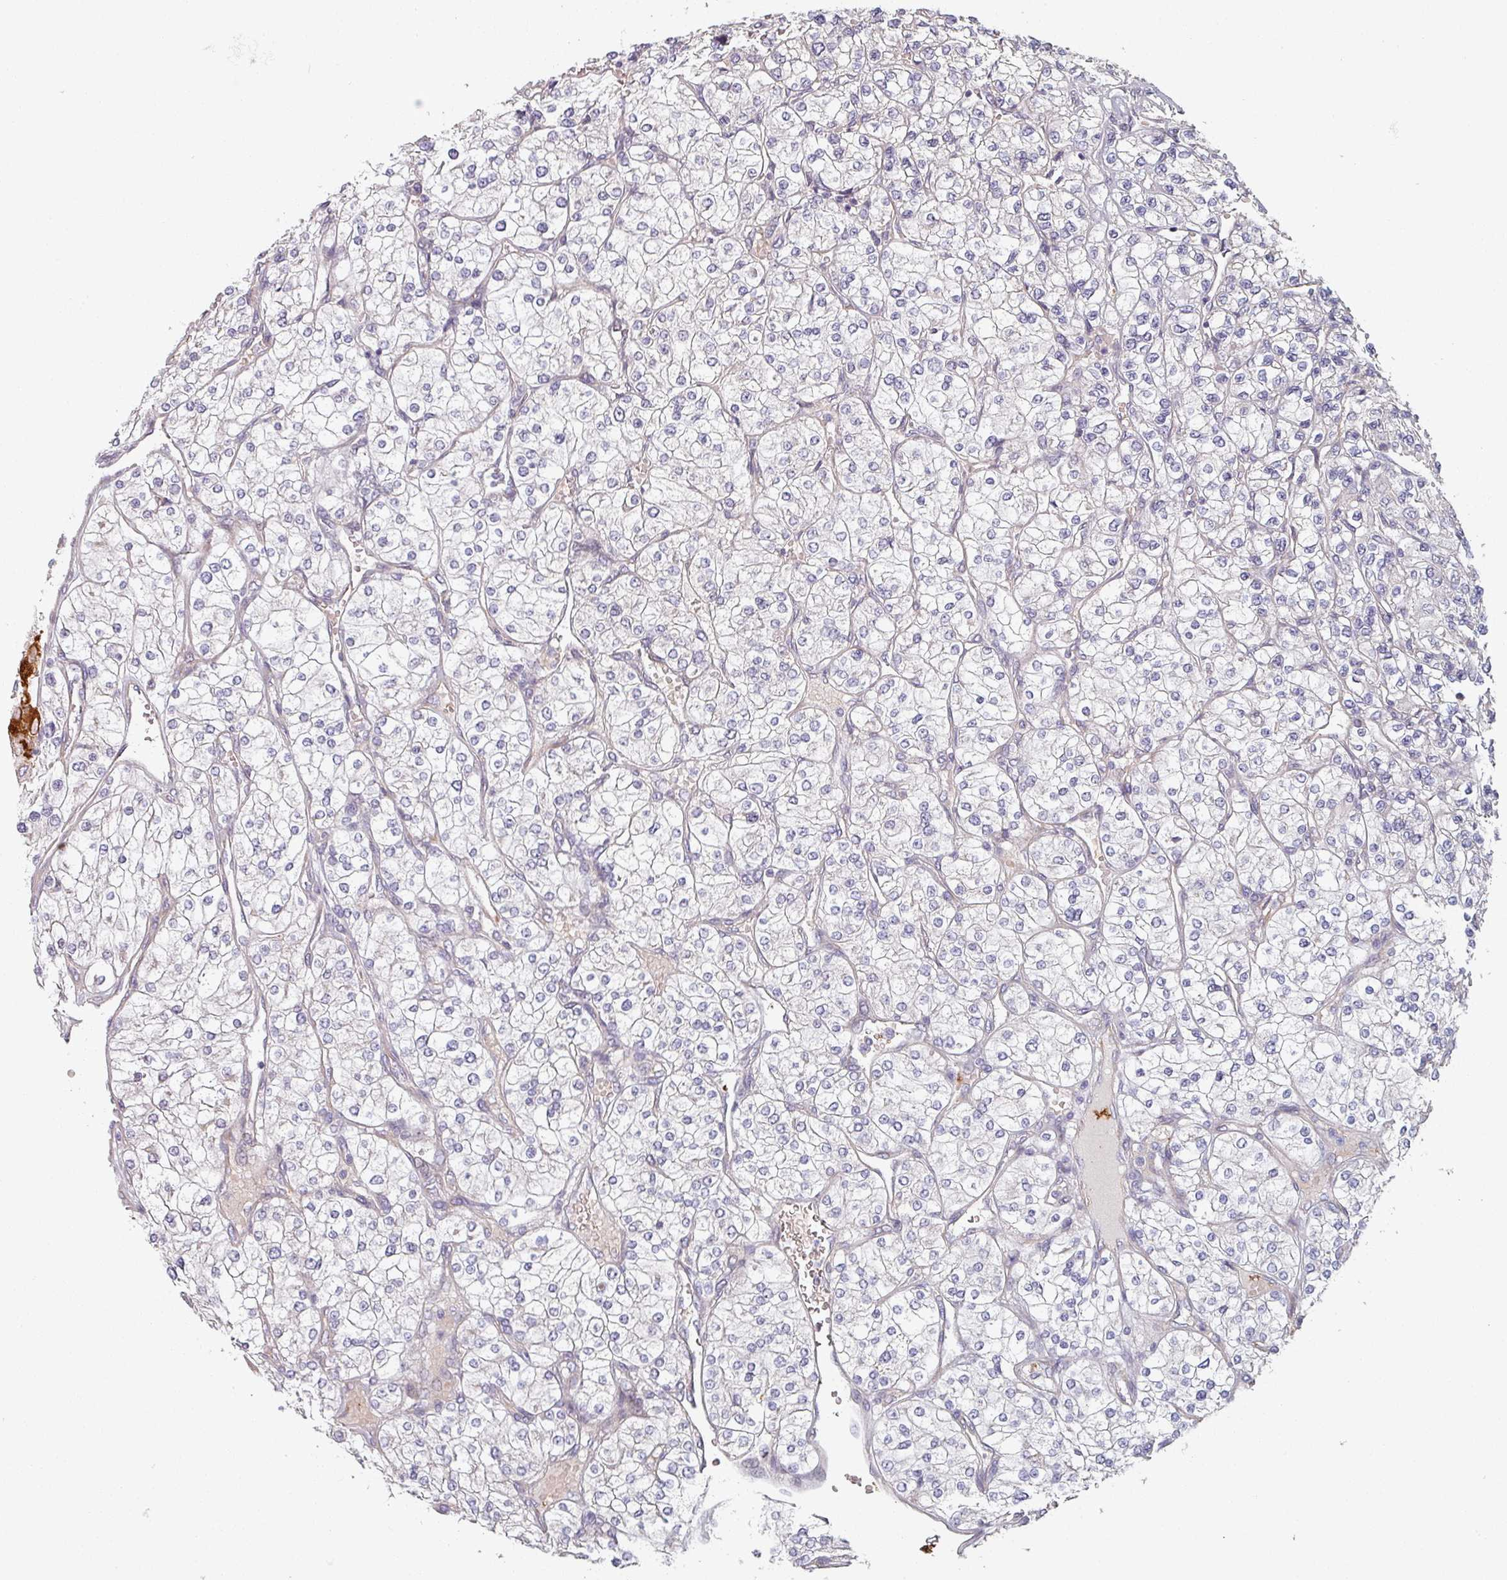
{"staining": {"intensity": "negative", "quantity": "none", "location": "none"}, "tissue": "renal cancer", "cell_type": "Tumor cells", "image_type": "cancer", "snomed": [{"axis": "morphology", "description": "Adenocarcinoma, NOS"}, {"axis": "topography", "description": "Kidney"}], "caption": "The immunohistochemistry (IHC) micrograph has no significant positivity in tumor cells of renal adenocarcinoma tissue.", "gene": "C4BPB", "patient": {"sex": "male", "age": 80}}